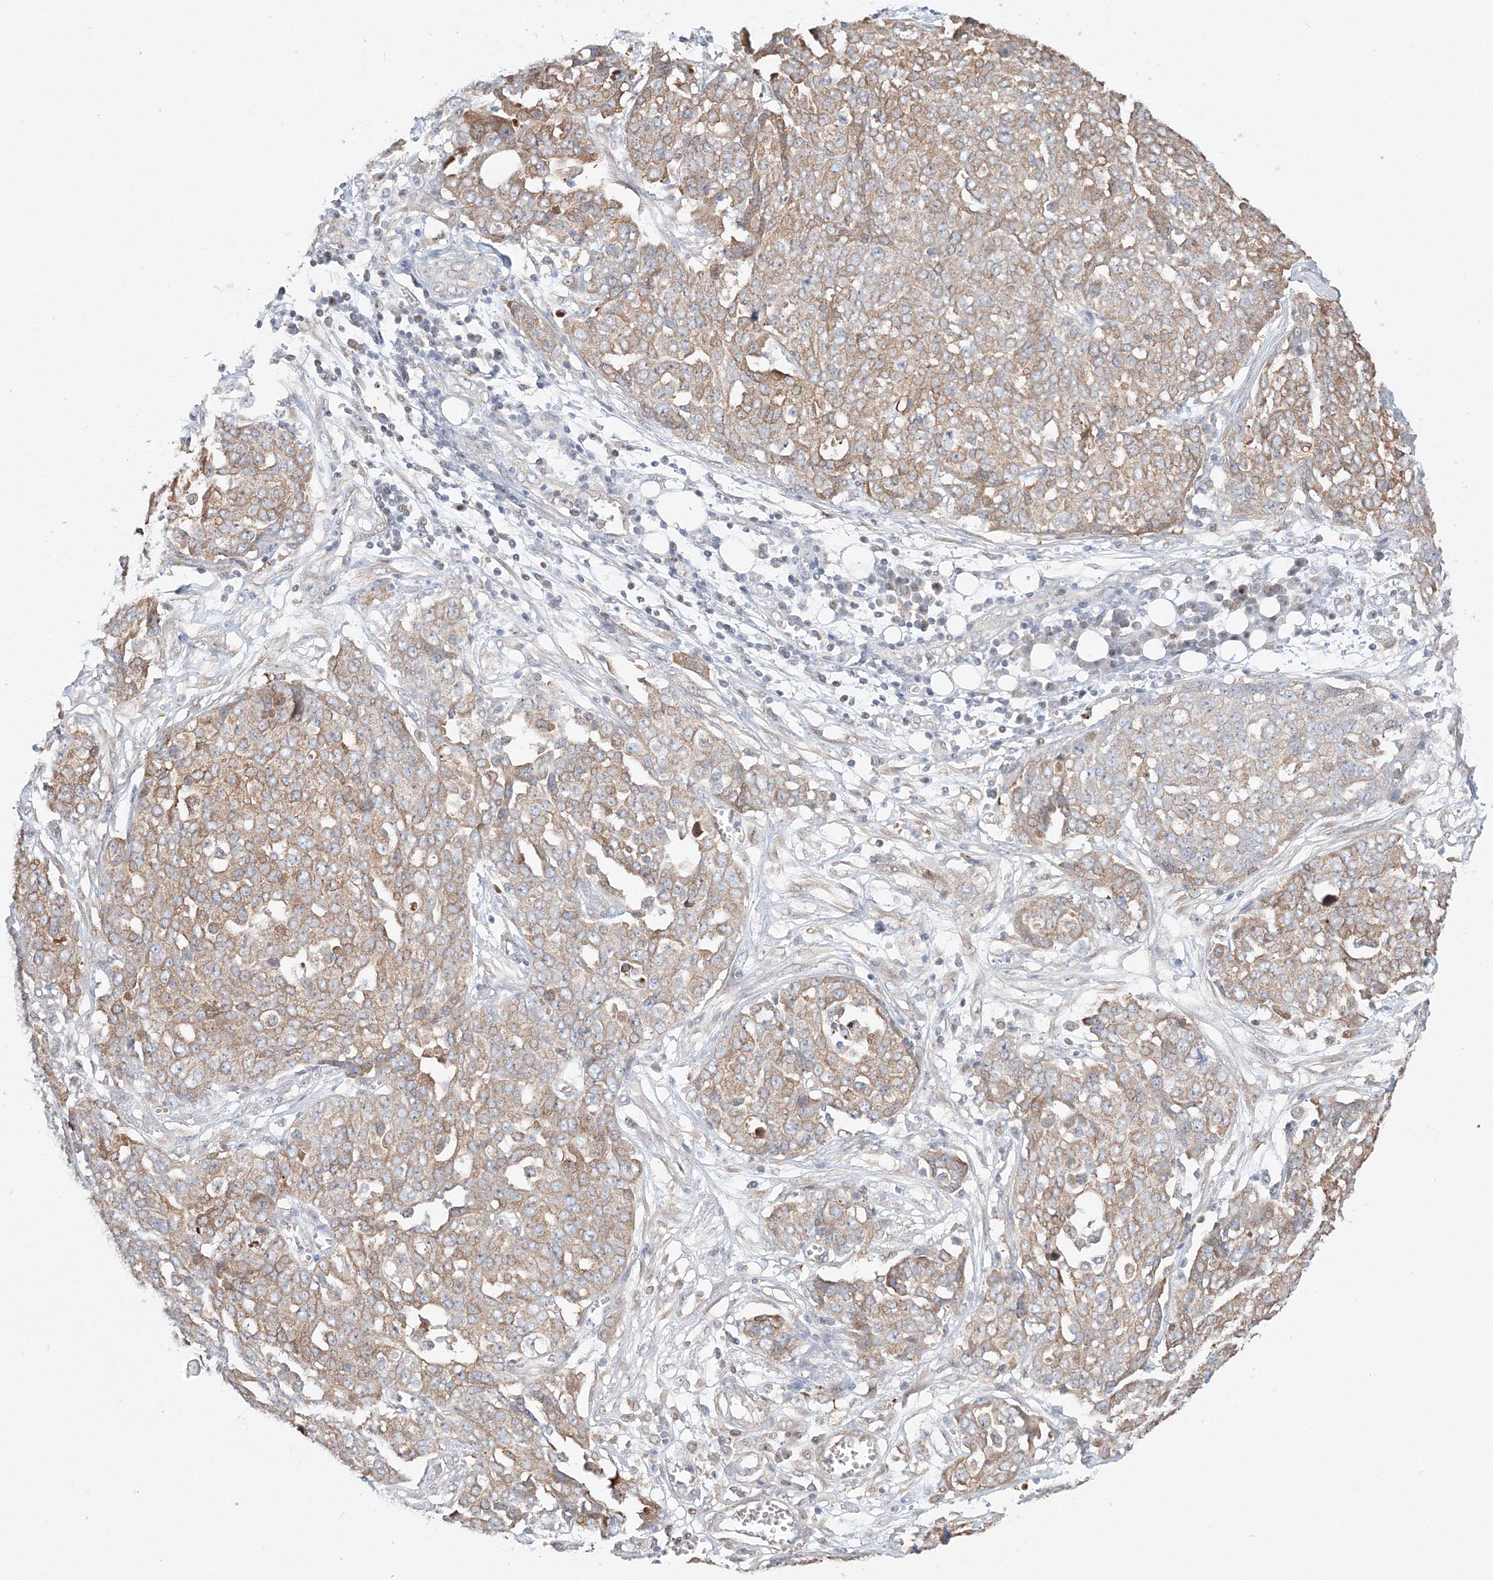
{"staining": {"intensity": "moderate", "quantity": ">75%", "location": "cytoplasmic/membranous"}, "tissue": "ovarian cancer", "cell_type": "Tumor cells", "image_type": "cancer", "snomed": [{"axis": "morphology", "description": "Cystadenocarcinoma, serous, NOS"}, {"axis": "topography", "description": "Soft tissue"}, {"axis": "topography", "description": "Ovary"}], "caption": "Immunohistochemistry (IHC) of ovarian cancer (serous cystadenocarcinoma) shows medium levels of moderate cytoplasmic/membranous positivity in approximately >75% of tumor cells.", "gene": "ARHGAP21", "patient": {"sex": "female", "age": 57}}